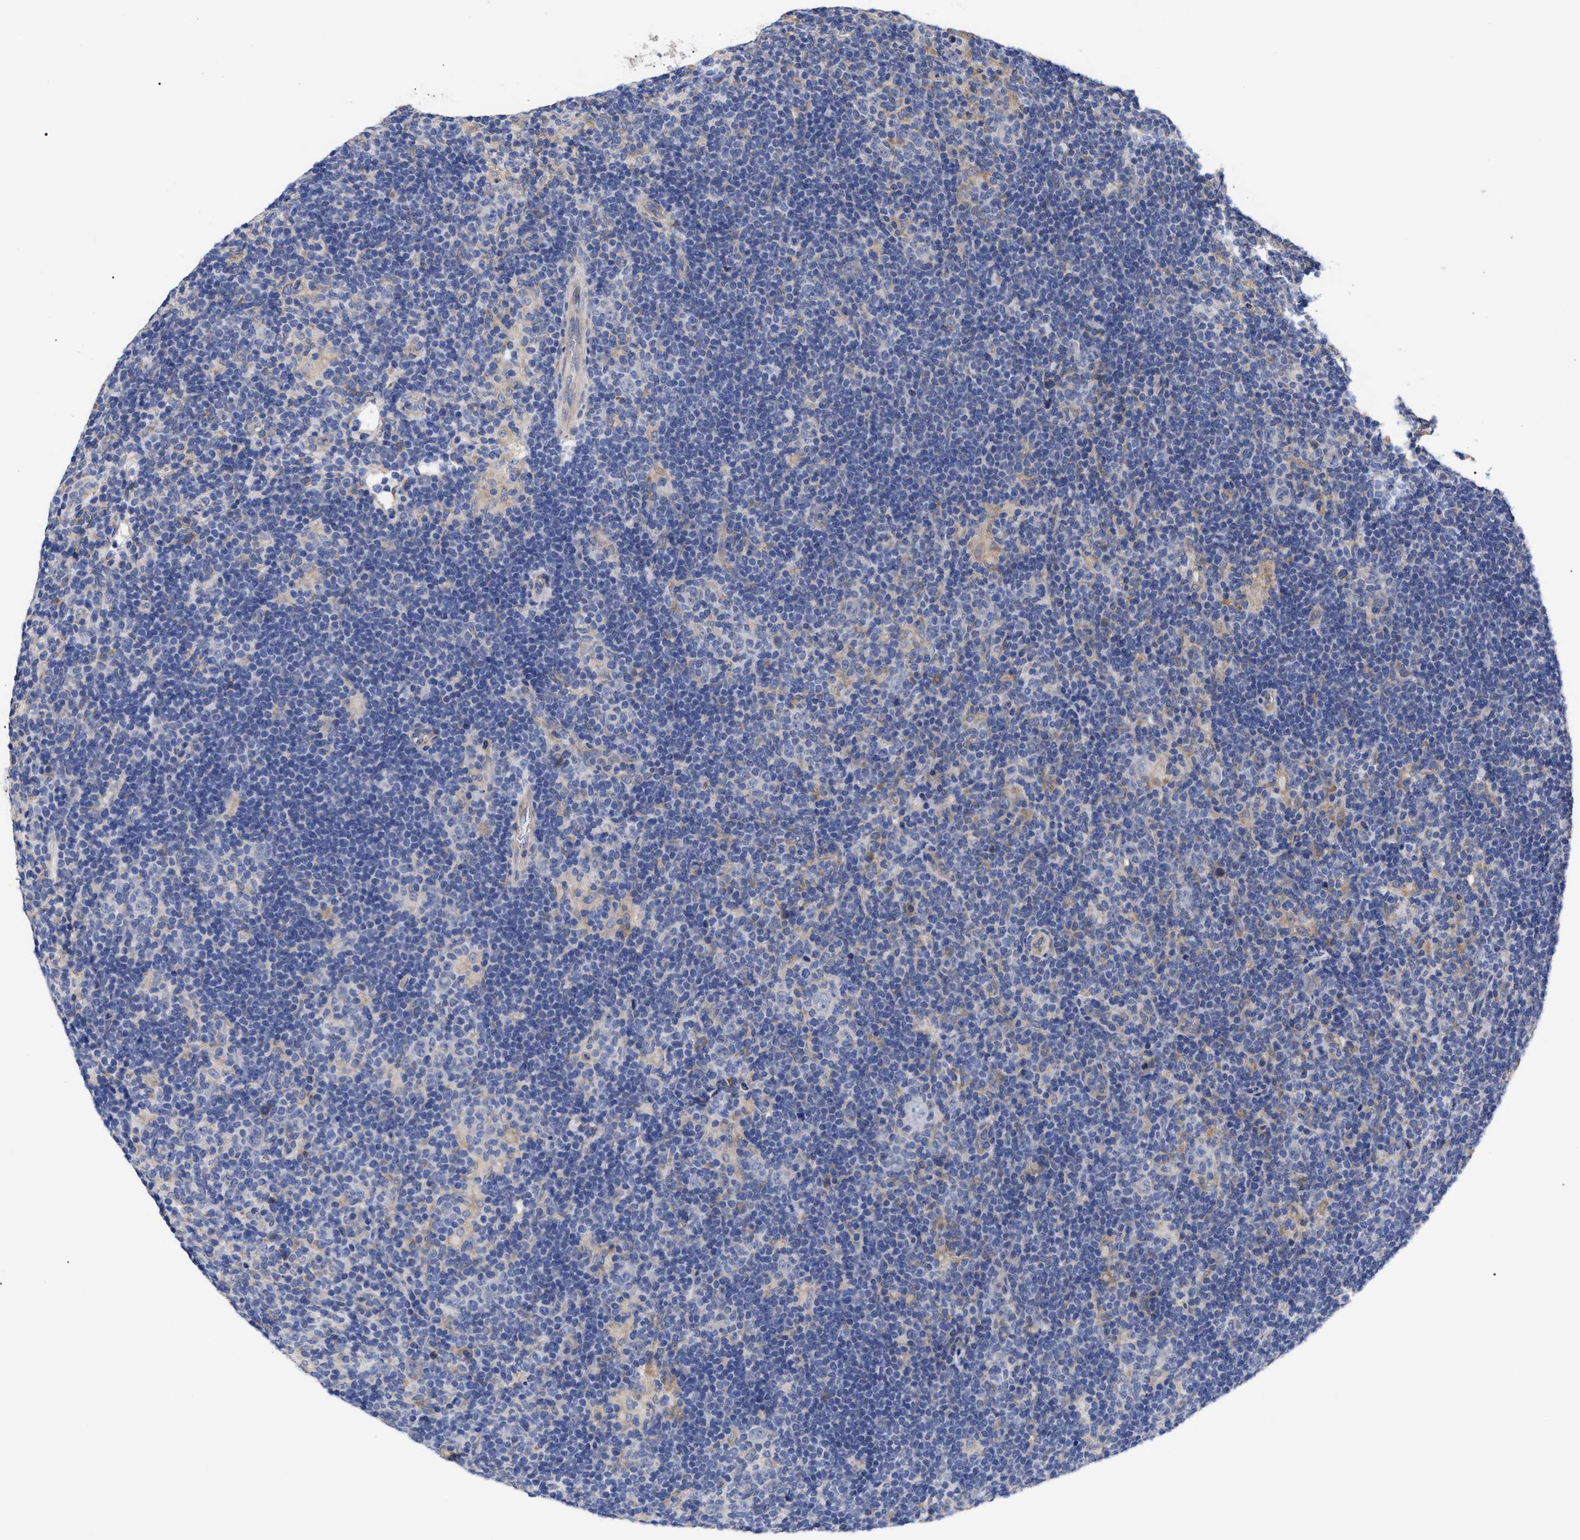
{"staining": {"intensity": "weak", "quantity": "<25%", "location": "cytoplasmic/membranous"}, "tissue": "lymphoma", "cell_type": "Tumor cells", "image_type": "cancer", "snomed": [{"axis": "morphology", "description": "Hodgkin's disease, NOS"}, {"axis": "topography", "description": "Lymph node"}], "caption": "The histopathology image reveals no significant positivity in tumor cells of lymphoma.", "gene": "CFAP298", "patient": {"sex": "female", "age": 57}}